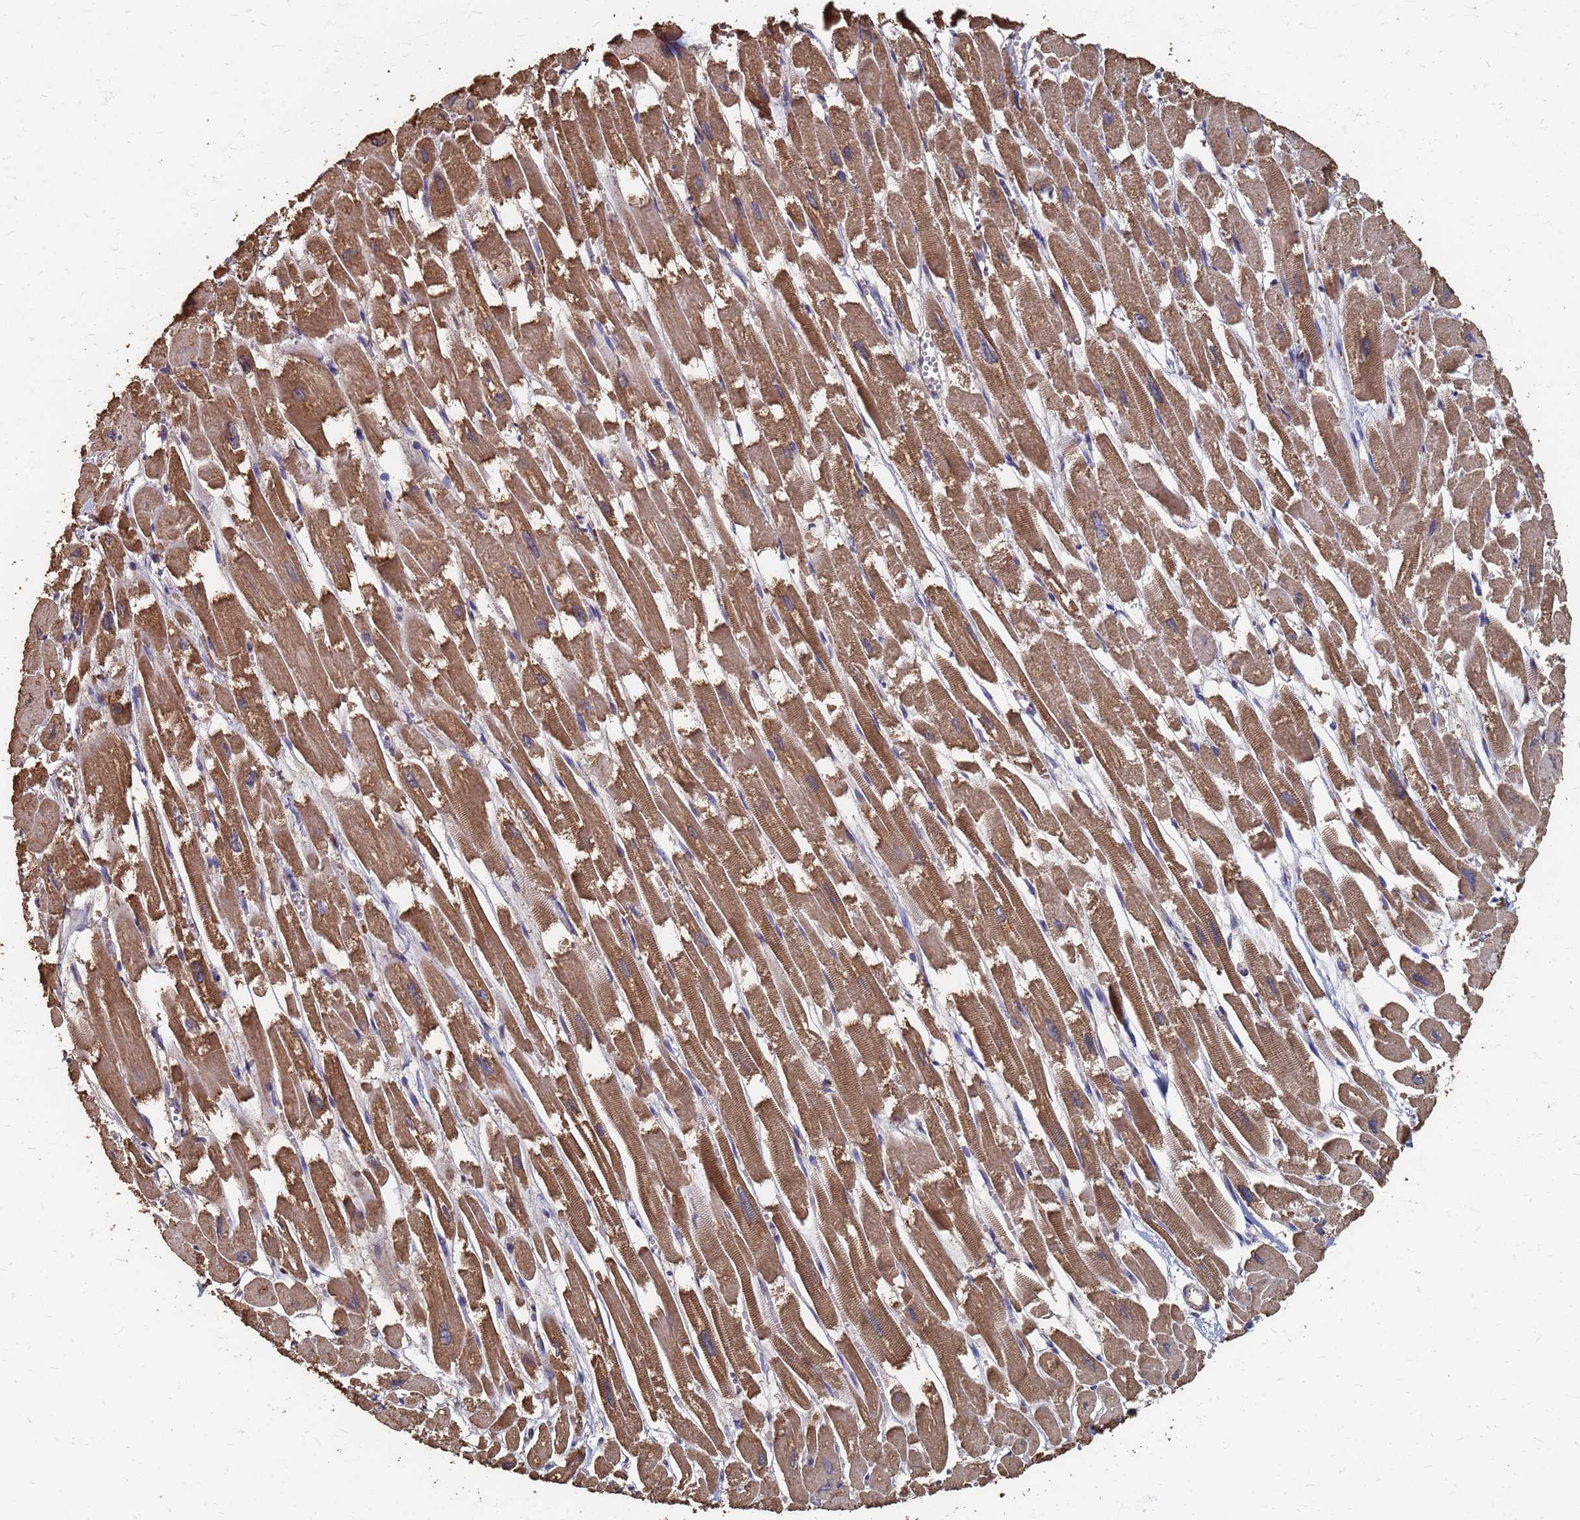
{"staining": {"intensity": "moderate", "quantity": ">75%", "location": "cytoplasmic/membranous"}, "tissue": "heart muscle", "cell_type": "Cardiomyocytes", "image_type": "normal", "snomed": [{"axis": "morphology", "description": "Normal tissue, NOS"}, {"axis": "topography", "description": "Heart"}], "caption": "This micrograph displays immunohistochemistry (IHC) staining of unremarkable heart muscle, with medium moderate cytoplasmic/membranous staining in about >75% of cardiomyocytes.", "gene": "DPH5", "patient": {"sex": "male", "age": 54}}